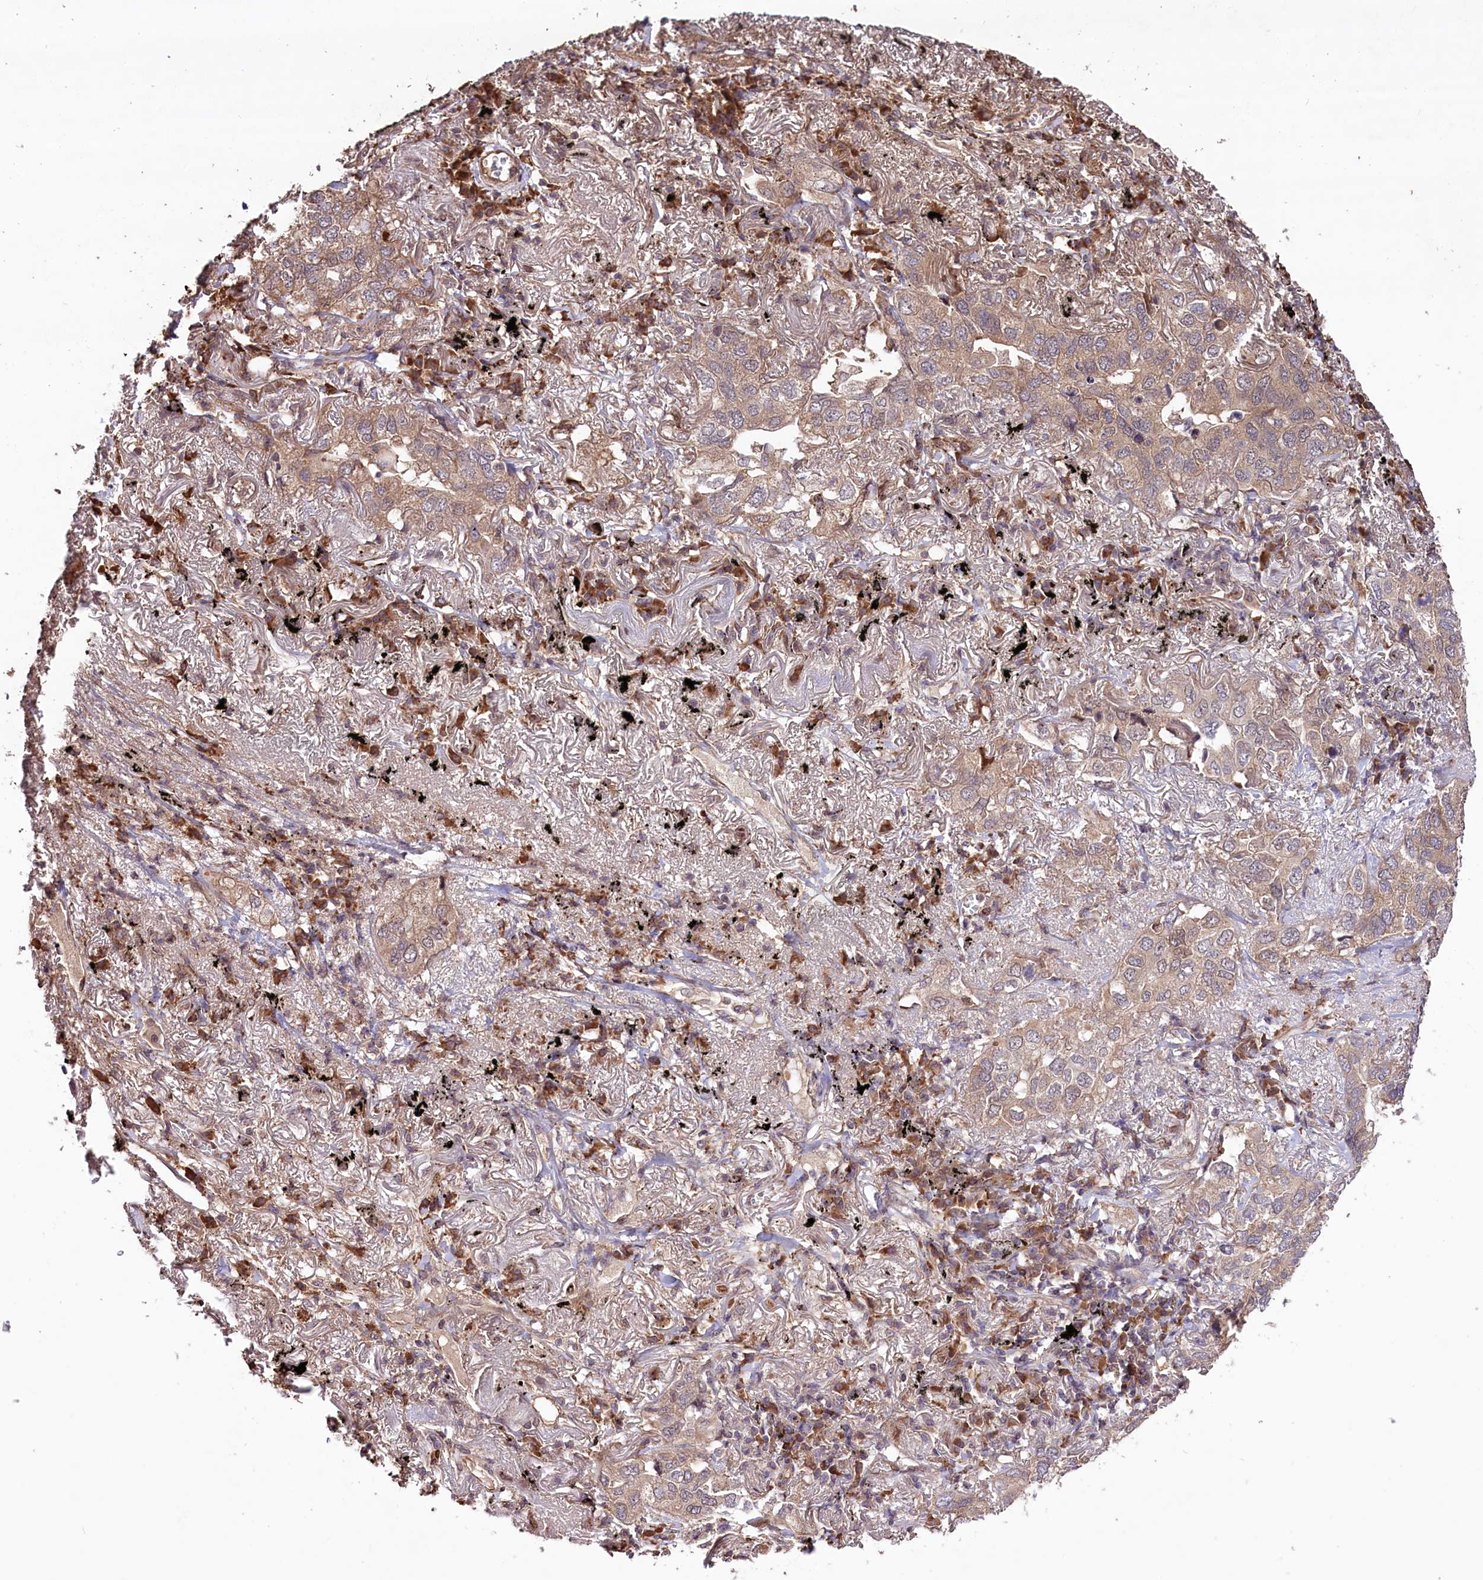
{"staining": {"intensity": "weak", "quantity": ">75%", "location": "cytoplasmic/membranous"}, "tissue": "lung cancer", "cell_type": "Tumor cells", "image_type": "cancer", "snomed": [{"axis": "morphology", "description": "Adenocarcinoma, NOS"}, {"axis": "topography", "description": "Lung"}], "caption": "About >75% of tumor cells in lung cancer demonstrate weak cytoplasmic/membranous protein staining as visualized by brown immunohistochemical staining.", "gene": "HDAC5", "patient": {"sex": "male", "age": 65}}